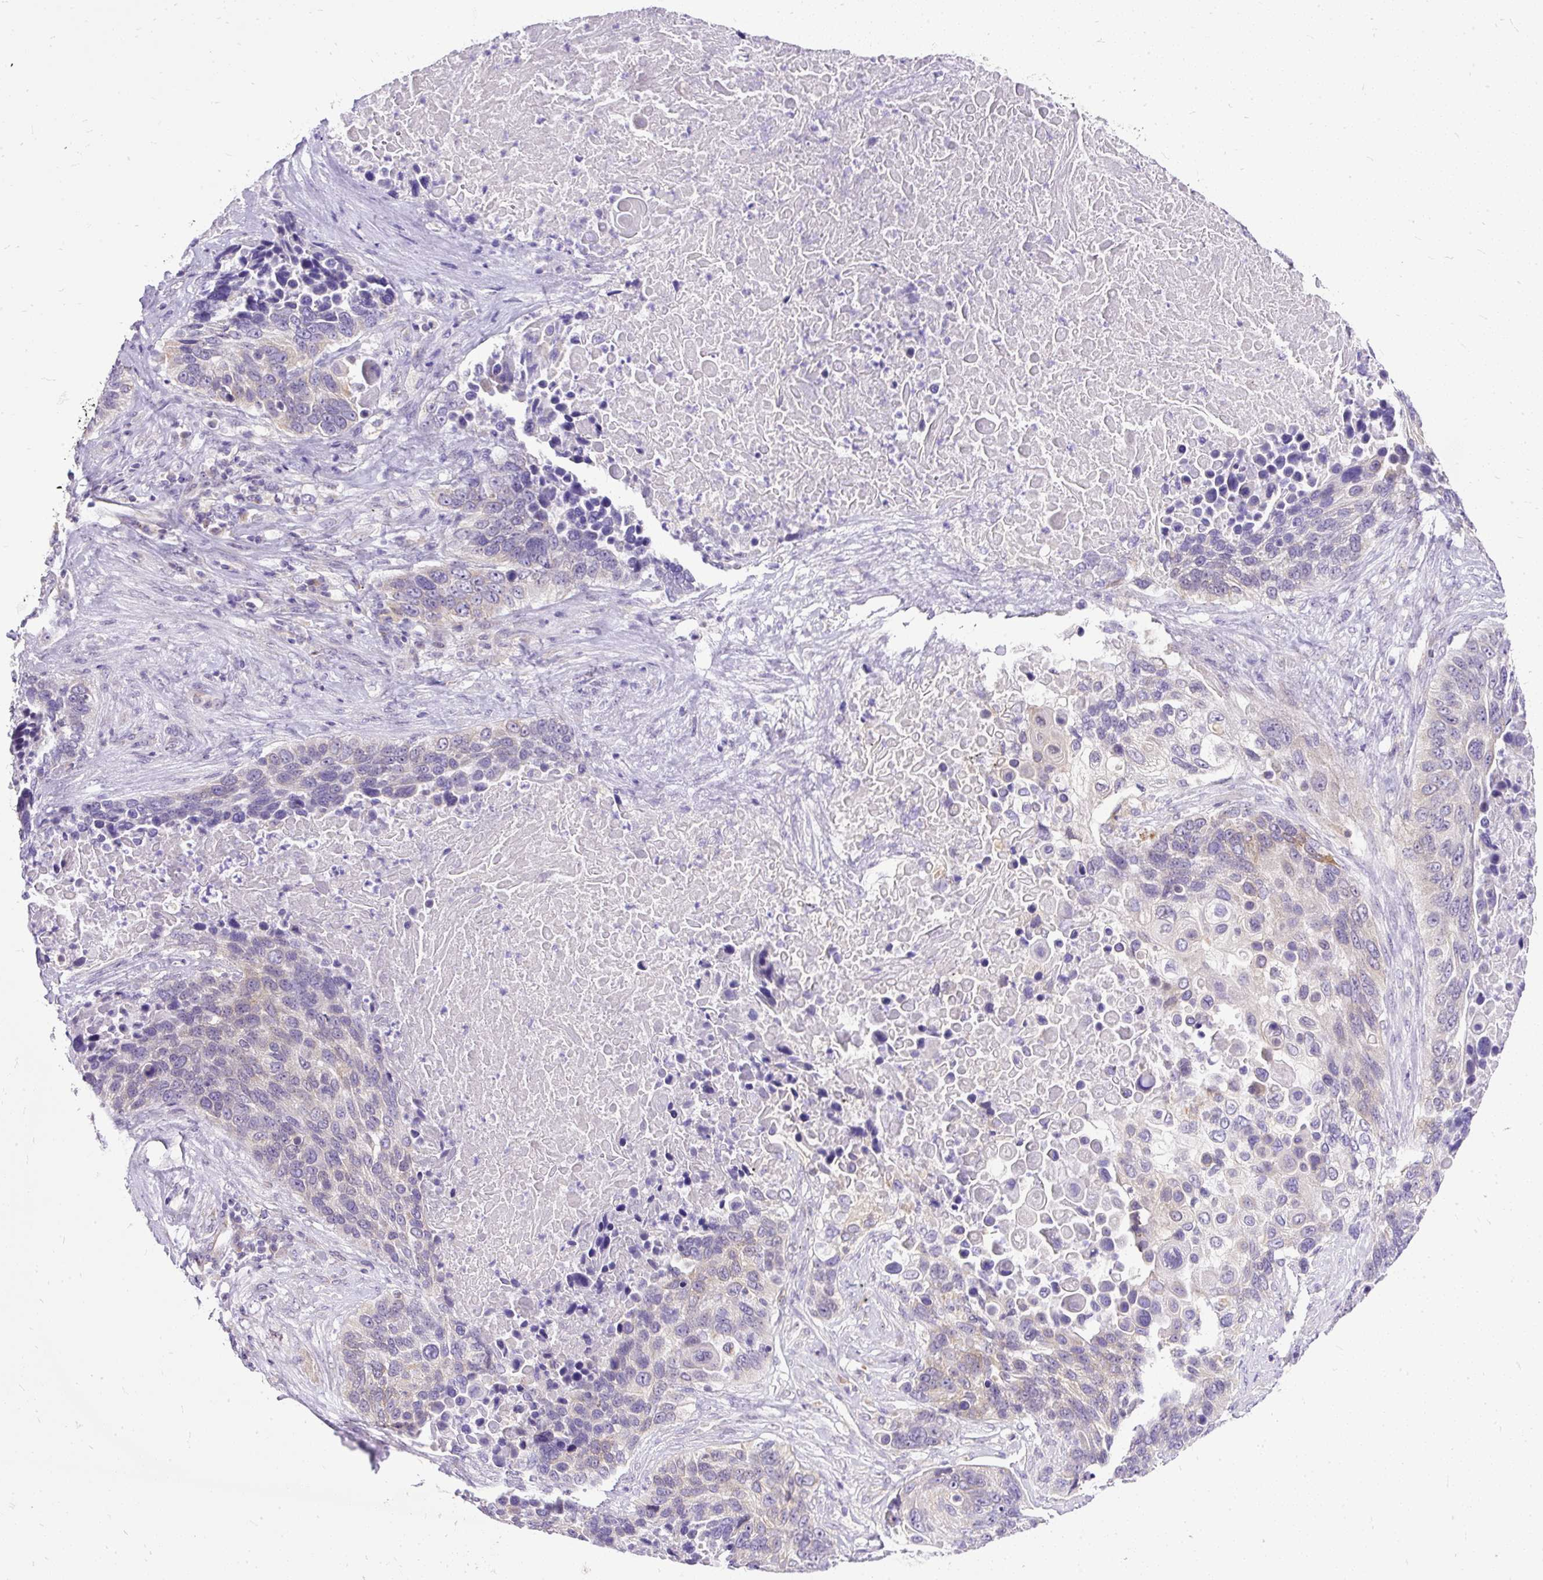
{"staining": {"intensity": "weak", "quantity": "<25%", "location": "cytoplasmic/membranous"}, "tissue": "lung cancer", "cell_type": "Tumor cells", "image_type": "cancer", "snomed": [{"axis": "morphology", "description": "Squamous cell carcinoma, NOS"}, {"axis": "topography", "description": "Lung"}], "caption": "An IHC micrograph of squamous cell carcinoma (lung) is shown. There is no staining in tumor cells of squamous cell carcinoma (lung).", "gene": "AMFR", "patient": {"sex": "male", "age": 66}}